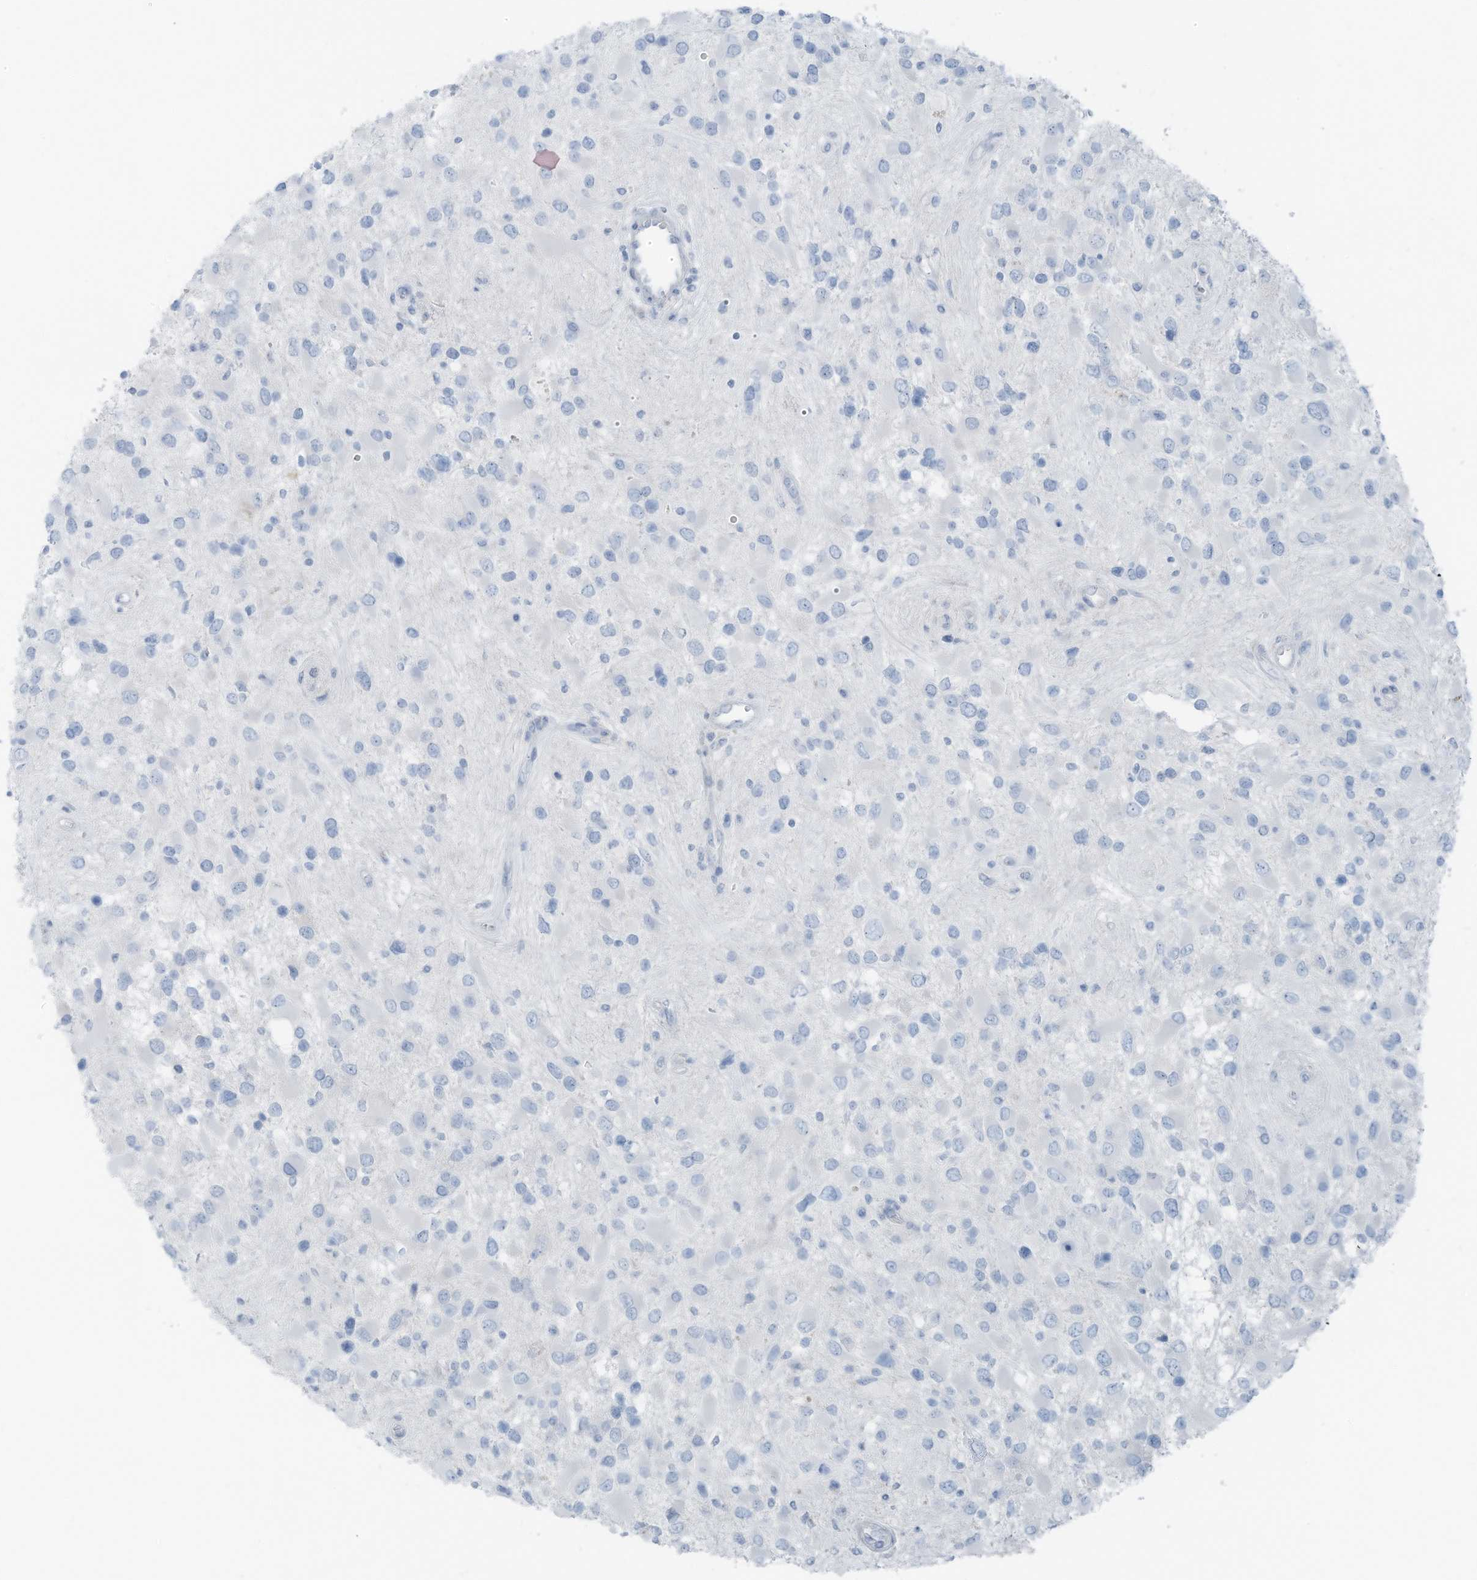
{"staining": {"intensity": "negative", "quantity": "none", "location": "none"}, "tissue": "glioma", "cell_type": "Tumor cells", "image_type": "cancer", "snomed": [{"axis": "morphology", "description": "Glioma, malignant, High grade"}, {"axis": "topography", "description": "Brain"}], "caption": "Tumor cells show no significant expression in high-grade glioma (malignant). (Brightfield microscopy of DAB (3,3'-diaminobenzidine) IHC at high magnification).", "gene": "SLC25A43", "patient": {"sex": "male", "age": 53}}